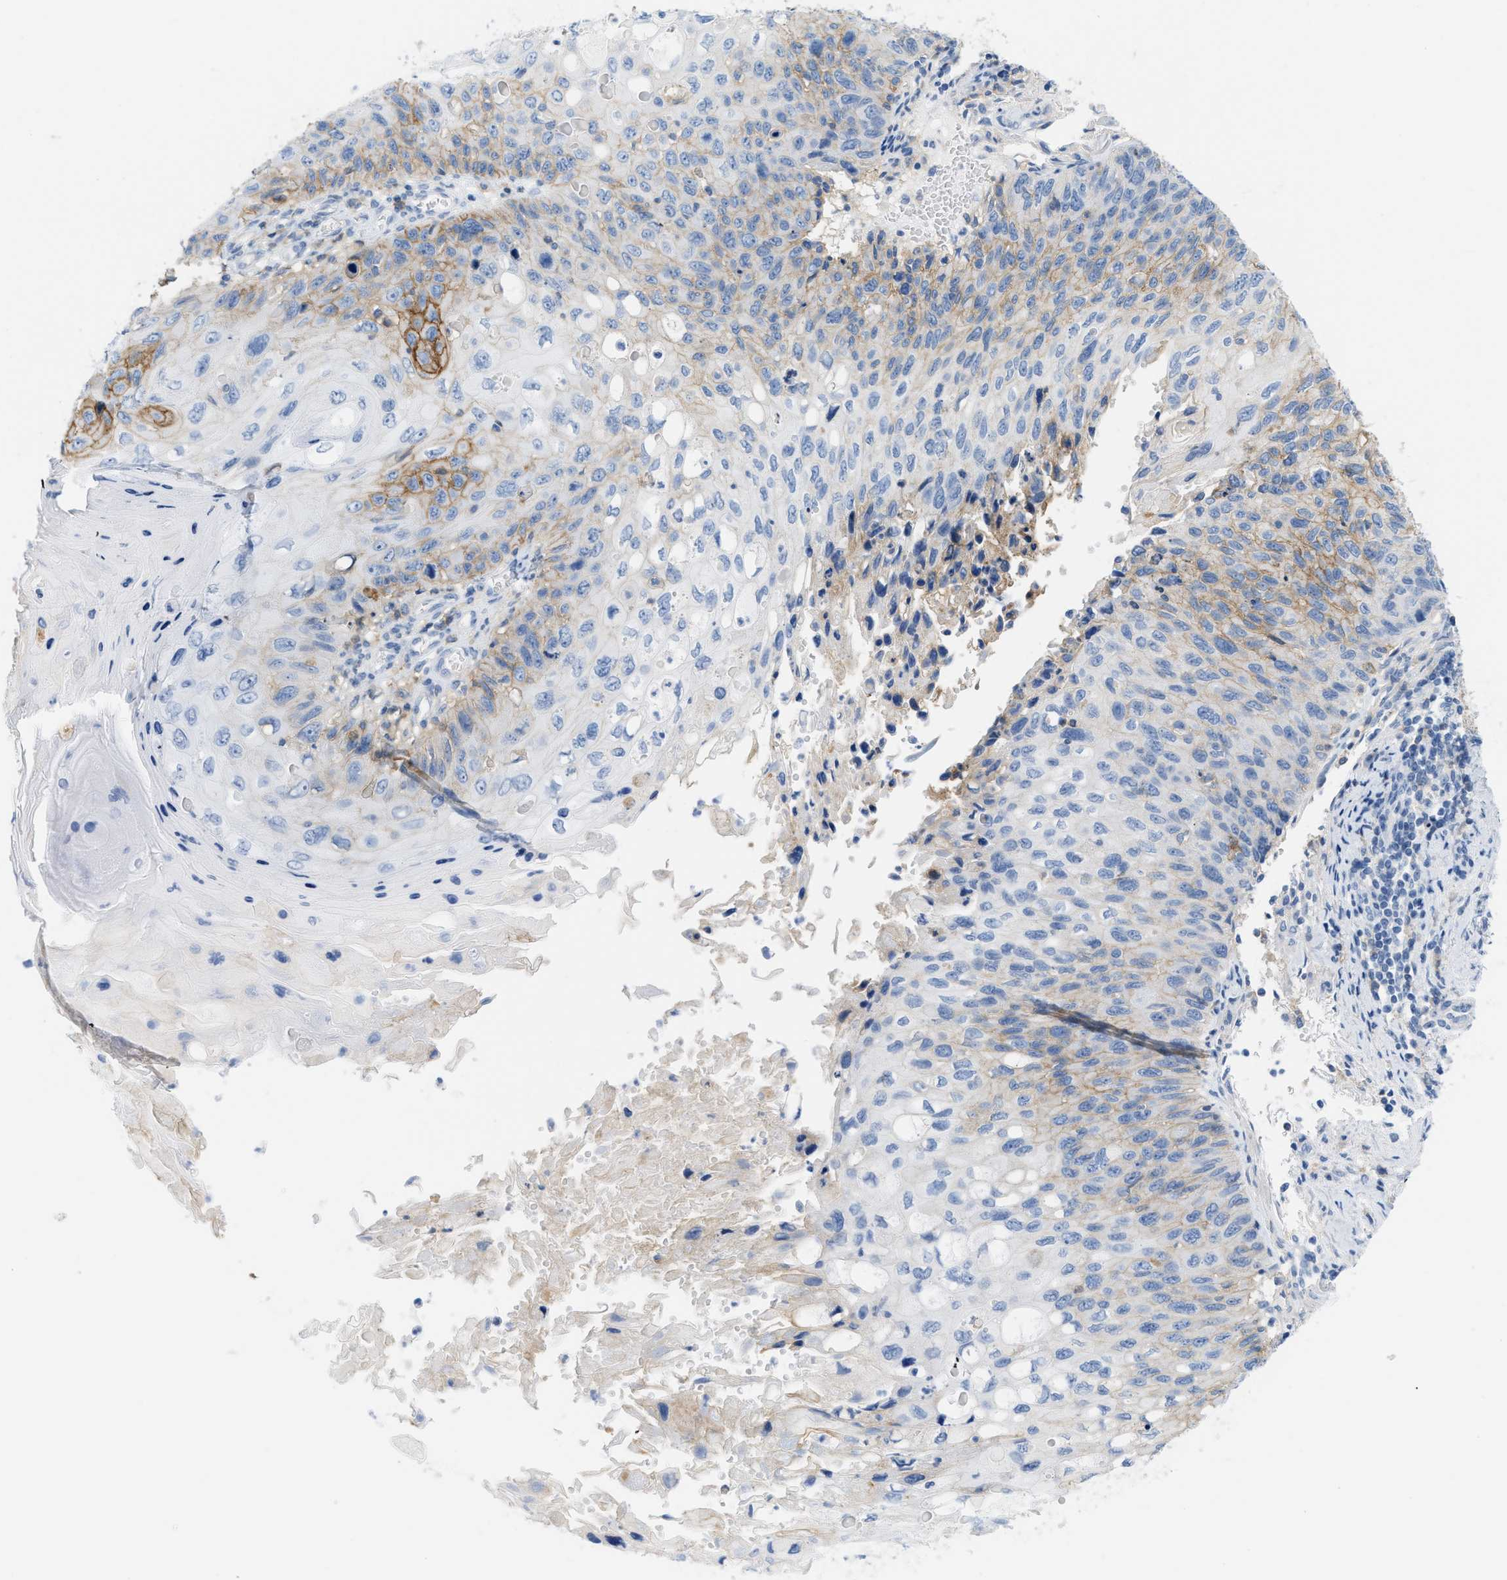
{"staining": {"intensity": "moderate", "quantity": "<25%", "location": "cytoplasmic/membranous"}, "tissue": "cervical cancer", "cell_type": "Tumor cells", "image_type": "cancer", "snomed": [{"axis": "morphology", "description": "Squamous cell carcinoma, NOS"}, {"axis": "topography", "description": "Cervix"}], "caption": "Immunohistochemistry photomicrograph of neoplastic tissue: cervical squamous cell carcinoma stained using immunohistochemistry reveals low levels of moderate protein expression localized specifically in the cytoplasmic/membranous of tumor cells, appearing as a cytoplasmic/membranous brown color.", "gene": "SLC3A2", "patient": {"sex": "female", "age": 70}}